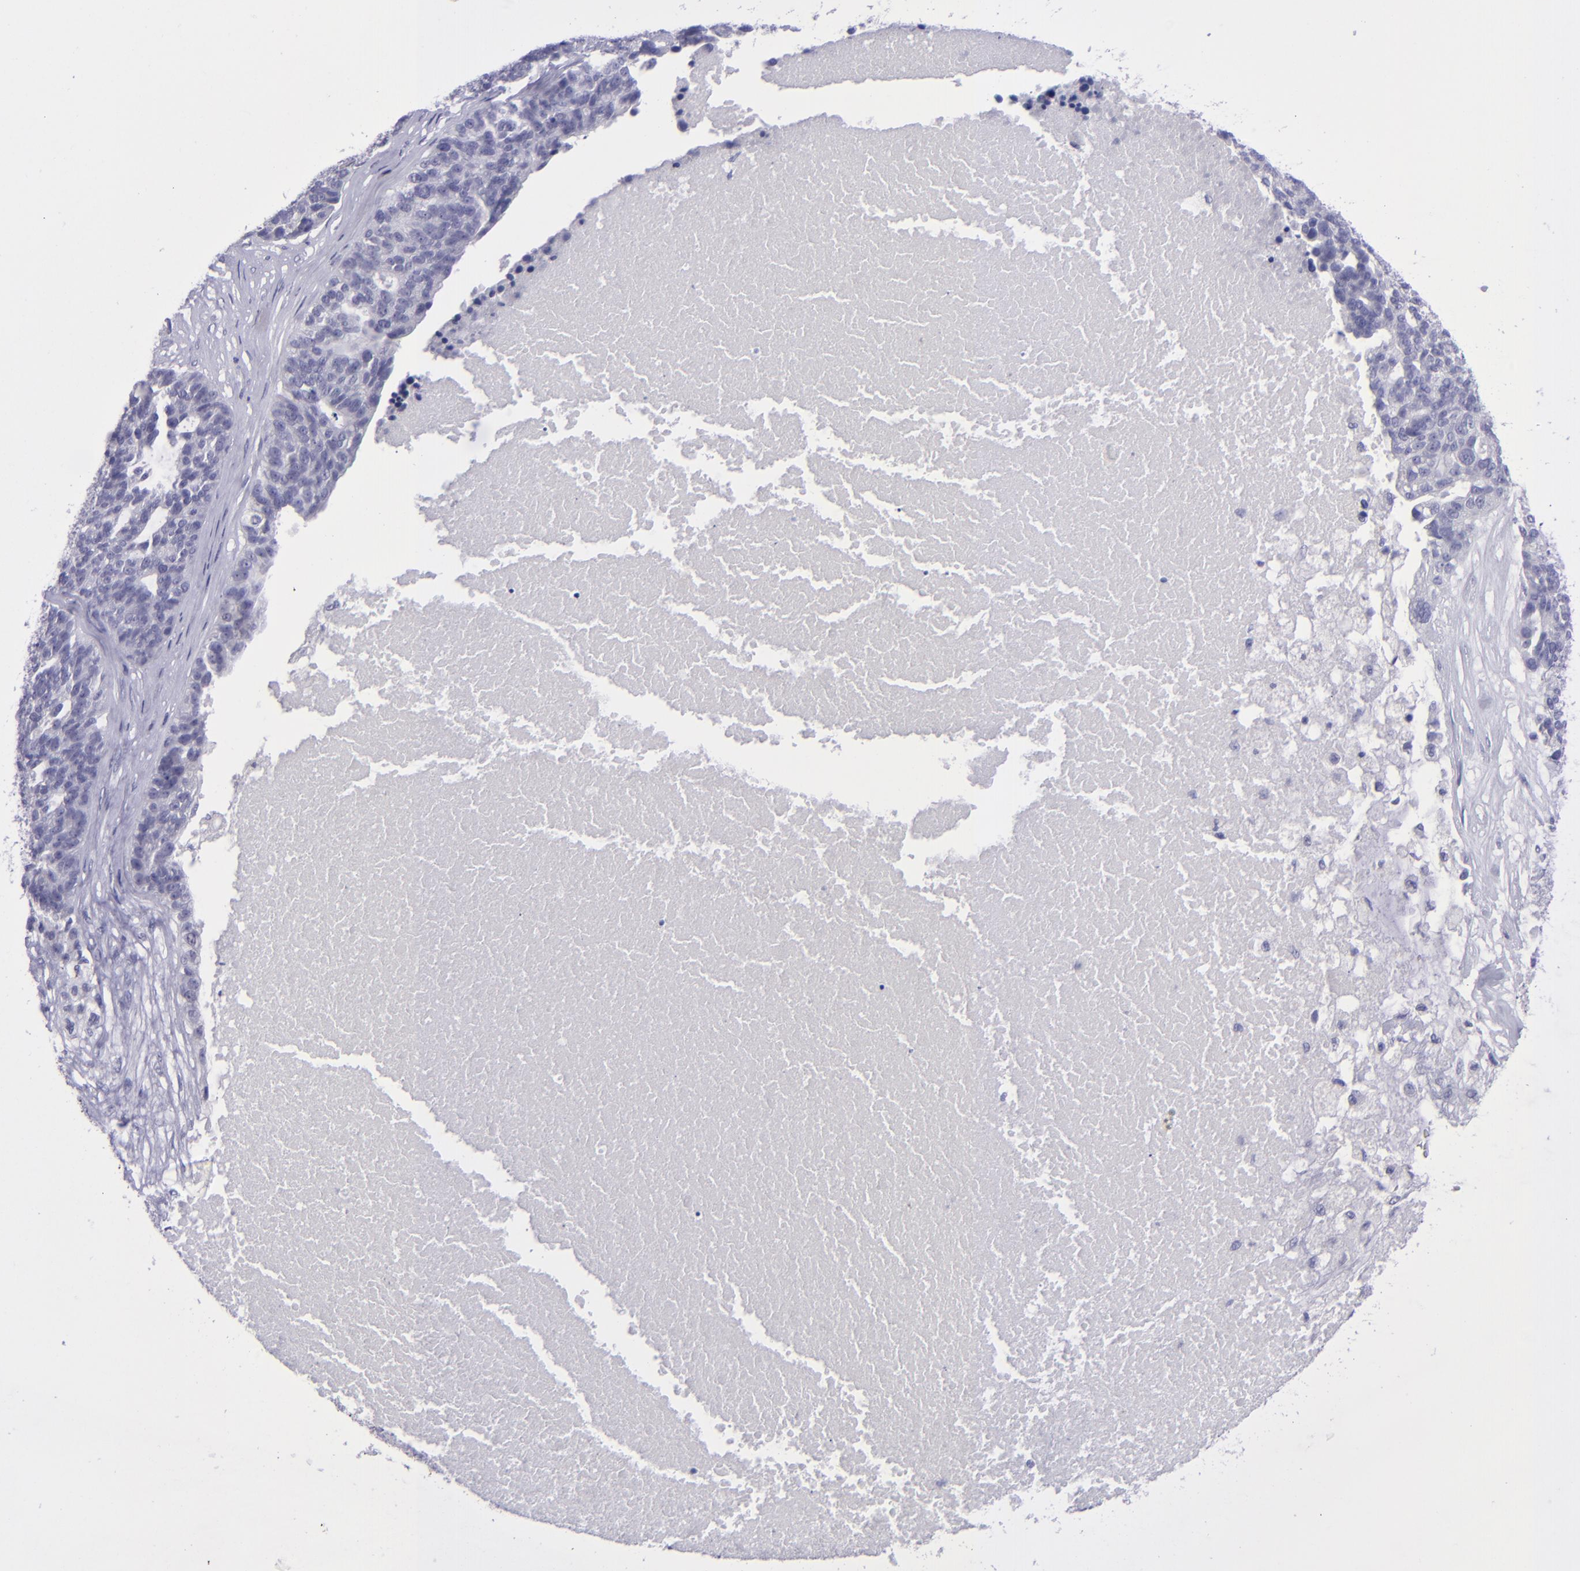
{"staining": {"intensity": "negative", "quantity": "none", "location": "none"}, "tissue": "ovarian cancer", "cell_type": "Tumor cells", "image_type": "cancer", "snomed": [{"axis": "morphology", "description": "Cystadenocarcinoma, serous, NOS"}, {"axis": "topography", "description": "Ovary"}], "caption": "Photomicrograph shows no significant protein staining in tumor cells of ovarian cancer. (DAB (3,3'-diaminobenzidine) immunohistochemistry (IHC) visualized using brightfield microscopy, high magnification).", "gene": "POU2F2", "patient": {"sex": "female", "age": 59}}